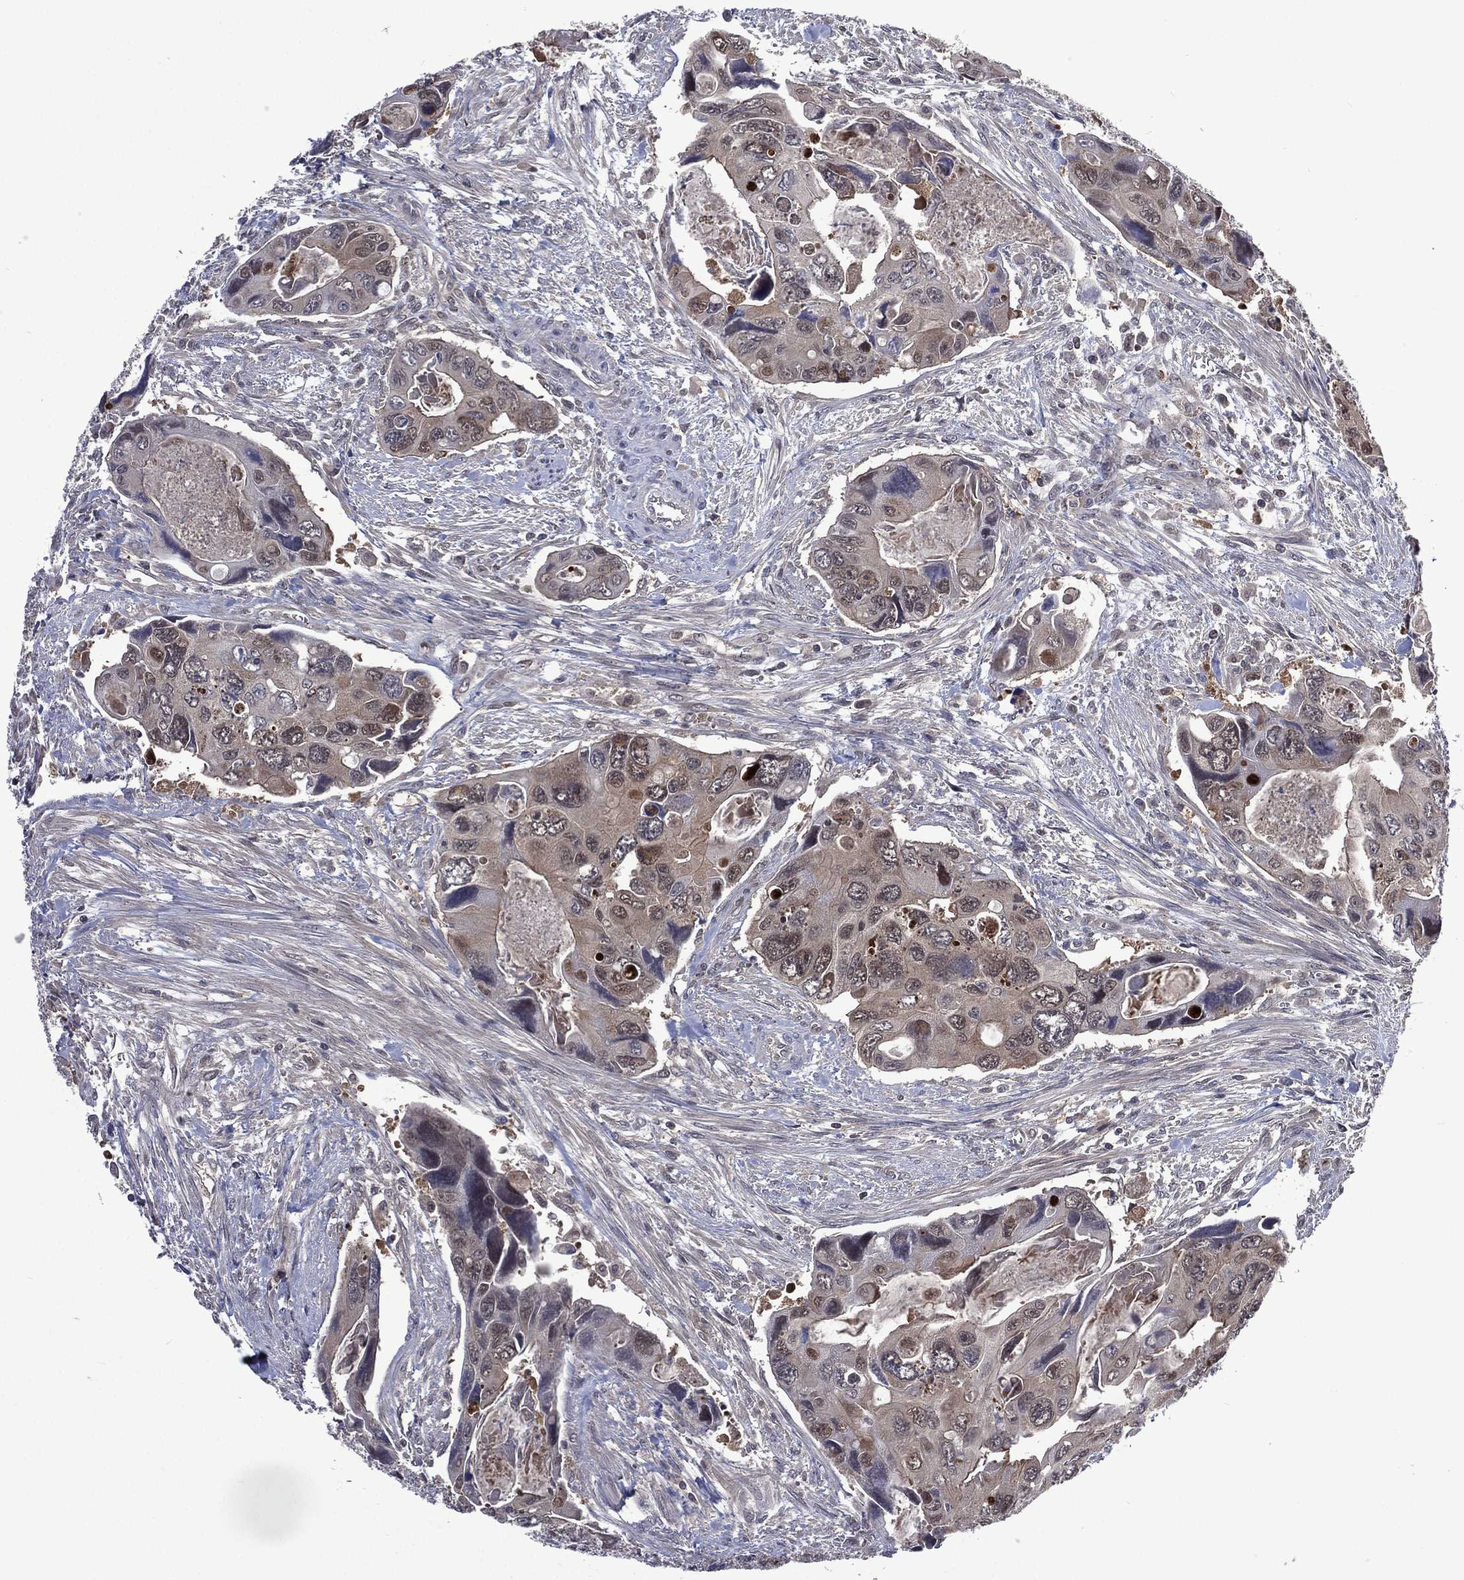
{"staining": {"intensity": "moderate", "quantity": "<25%", "location": "nuclear"}, "tissue": "colorectal cancer", "cell_type": "Tumor cells", "image_type": "cancer", "snomed": [{"axis": "morphology", "description": "Adenocarcinoma, NOS"}, {"axis": "topography", "description": "Rectum"}], "caption": "Moderate nuclear expression is identified in about <25% of tumor cells in adenocarcinoma (colorectal). (DAB IHC, brown staining for protein, blue staining for nuclei).", "gene": "MTAP", "patient": {"sex": "male", "age": 62}}